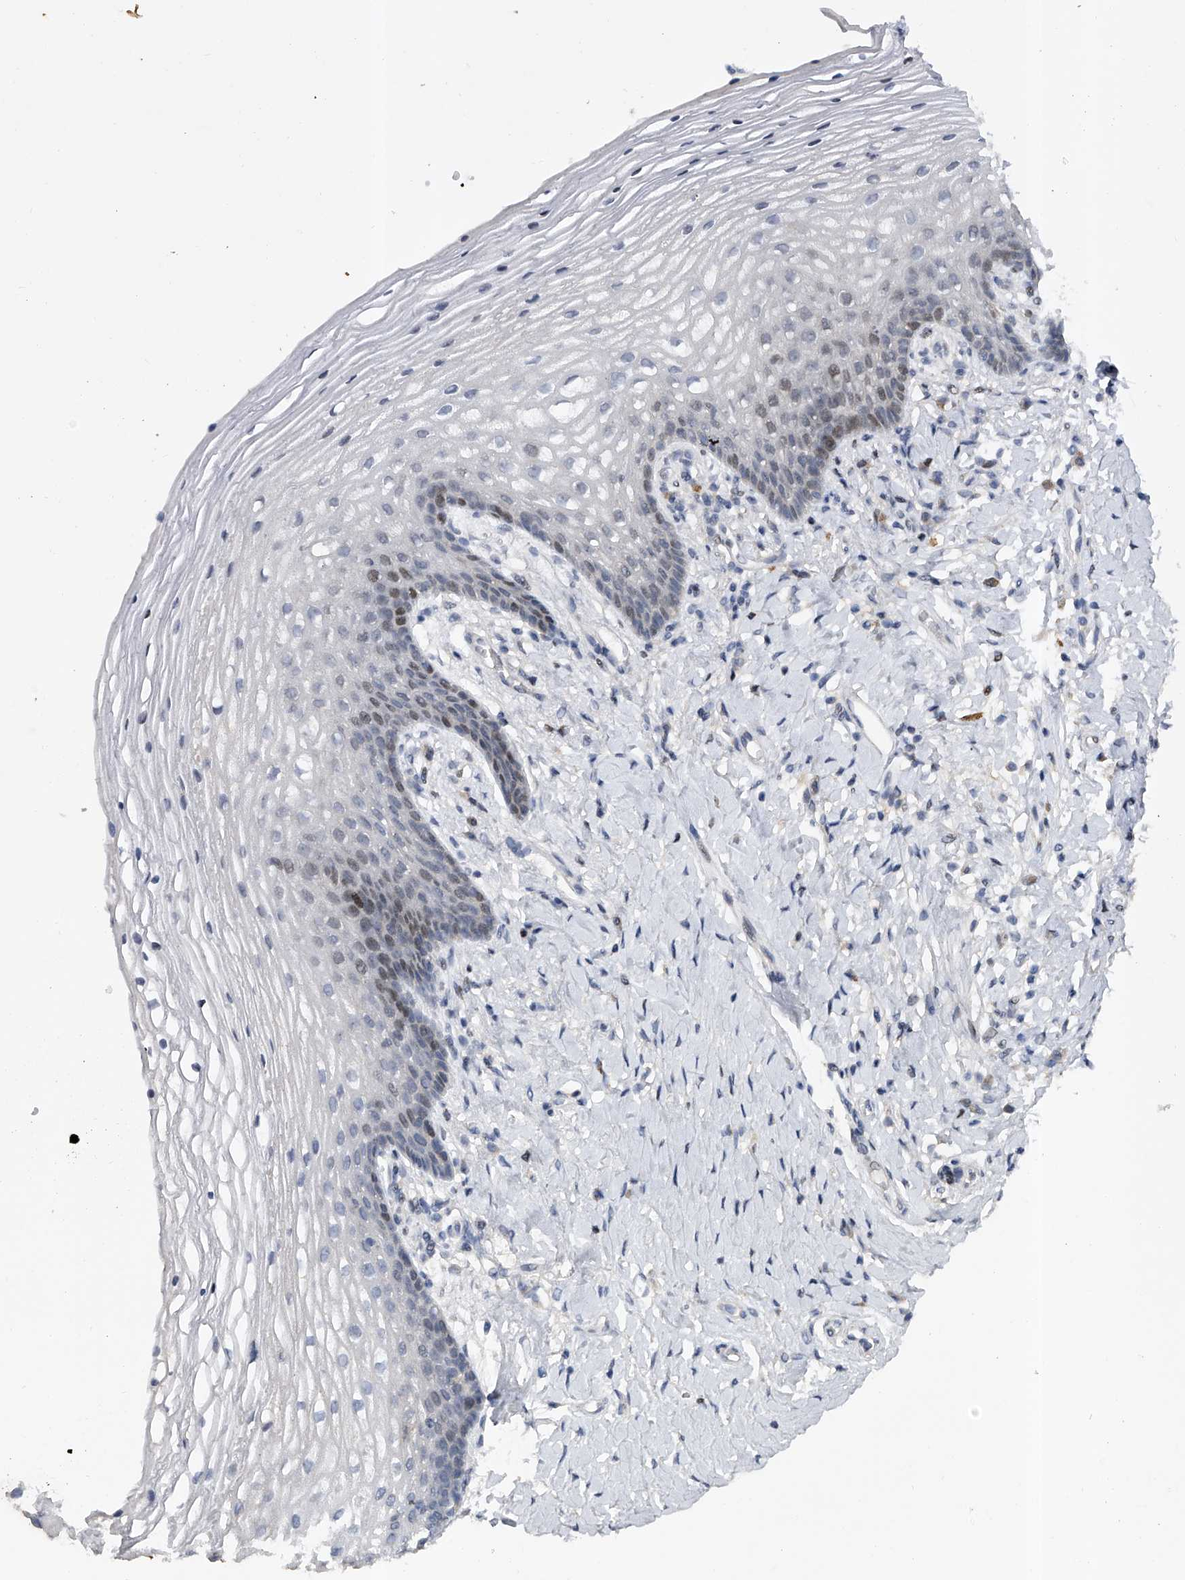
{"staining": {"intensity": "moderate", "quantity": "<25%", "location": "nuclear"}, "tissue": "vagina", "cell_type": "Squamous epithelial cells", "image_type": "normal", "snomed": [{"axis": "morphology", "description": "Normal tissue, NOS"}, {"axis": "topography", "description": "Vagina"}], "caption": "Brown immunohistochemical staining in unremarkable vagina shows moderate nuclear expression in approximately <25% of squamous epithelial cells.", "gene": "RWDD2A", "patient": {"sex": "female", "age": 60}}